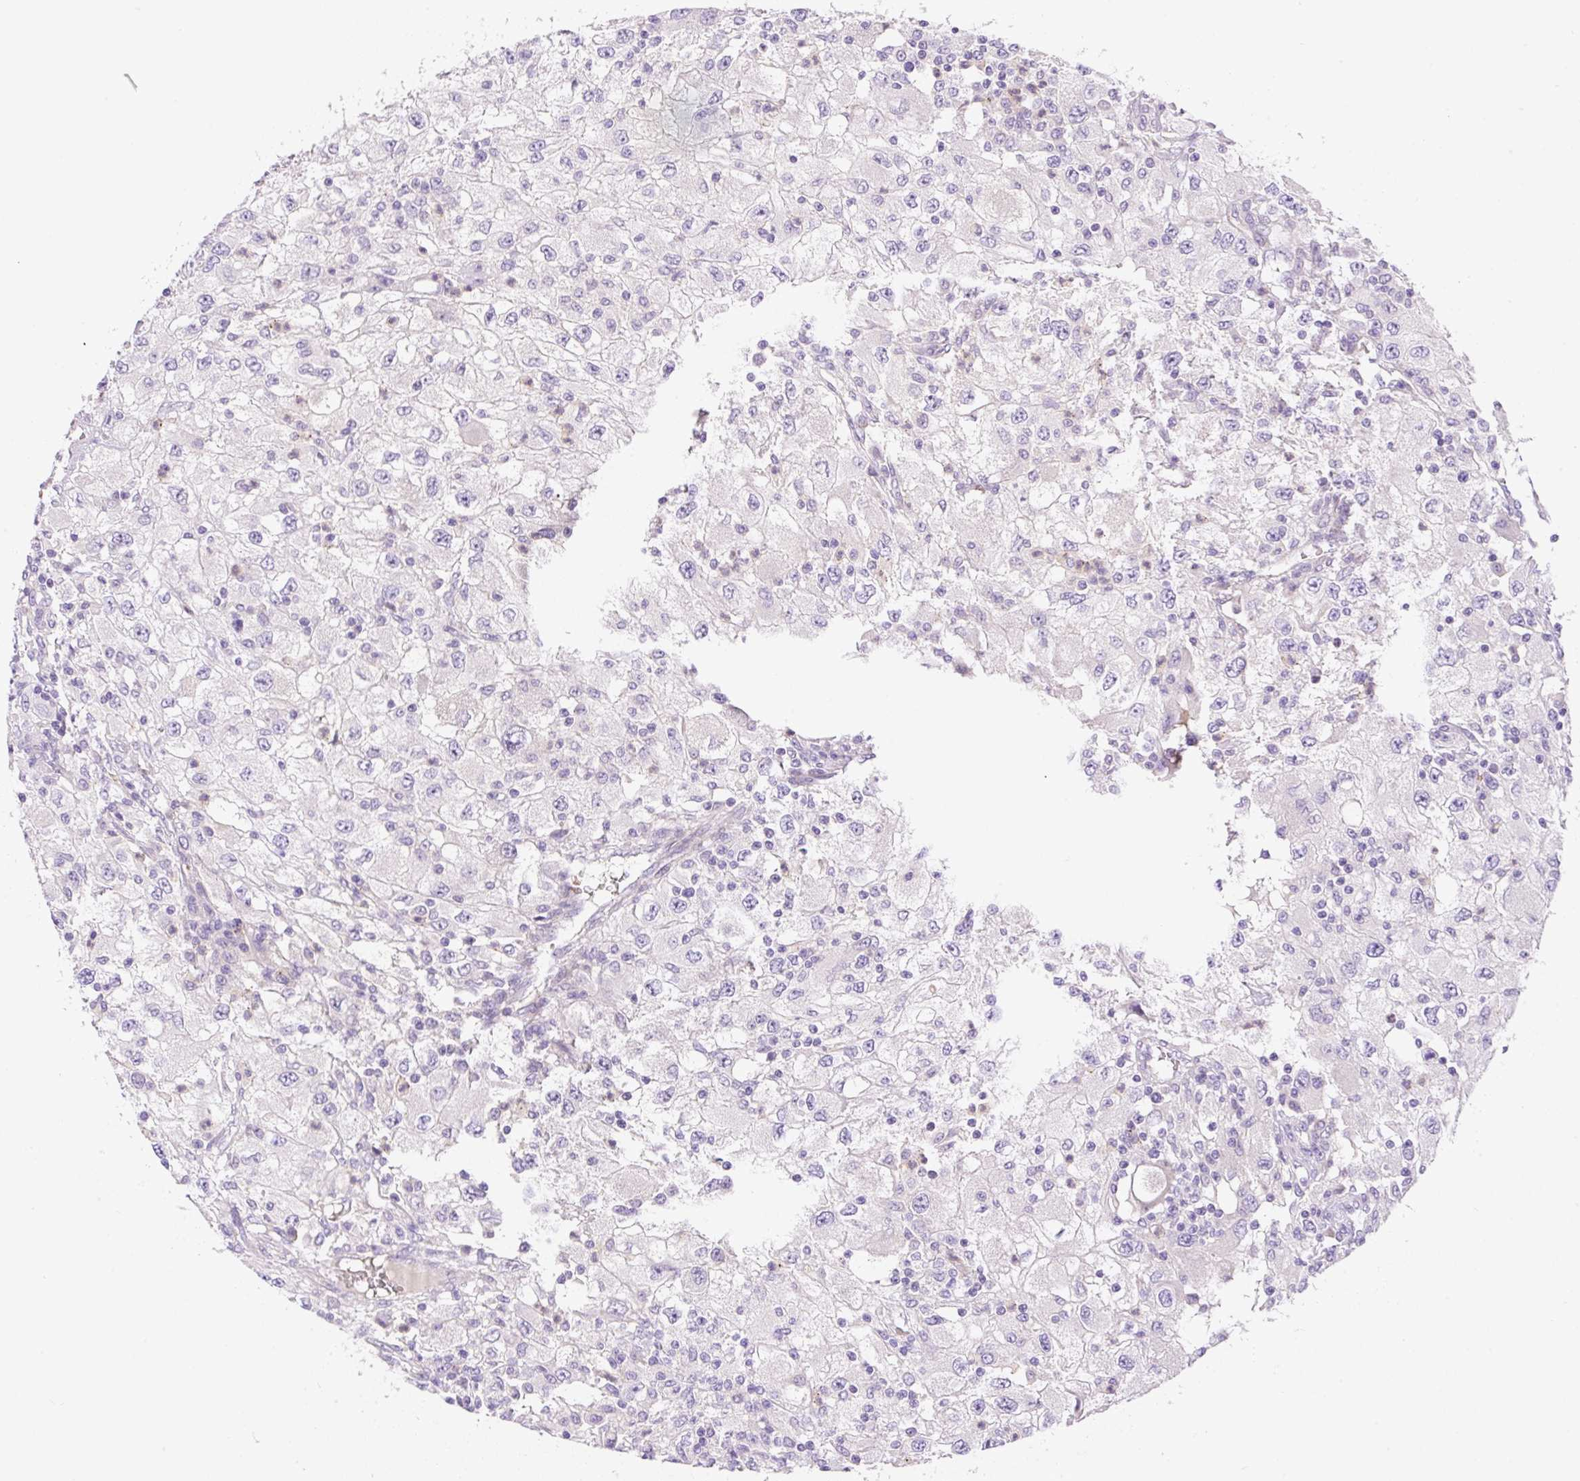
{"staining": {"intensity": "negative", "quantity": "none", "location": "none"}, "tissue": "renal cancer", "cell_type": "Tumor cells", "image_type": "cancer", "snomed": [{"axis": "morphology", "description": "Adenocarcinoma, NOS"}, {"axis": "topography", "description": "Kidney"}], "caption": "Immunohistochemistry of renal adenocarcinoma displays no positivity in tumor cells.", "gene": "LHFPL5", "patient": {"sex": "female", "age": 67}}